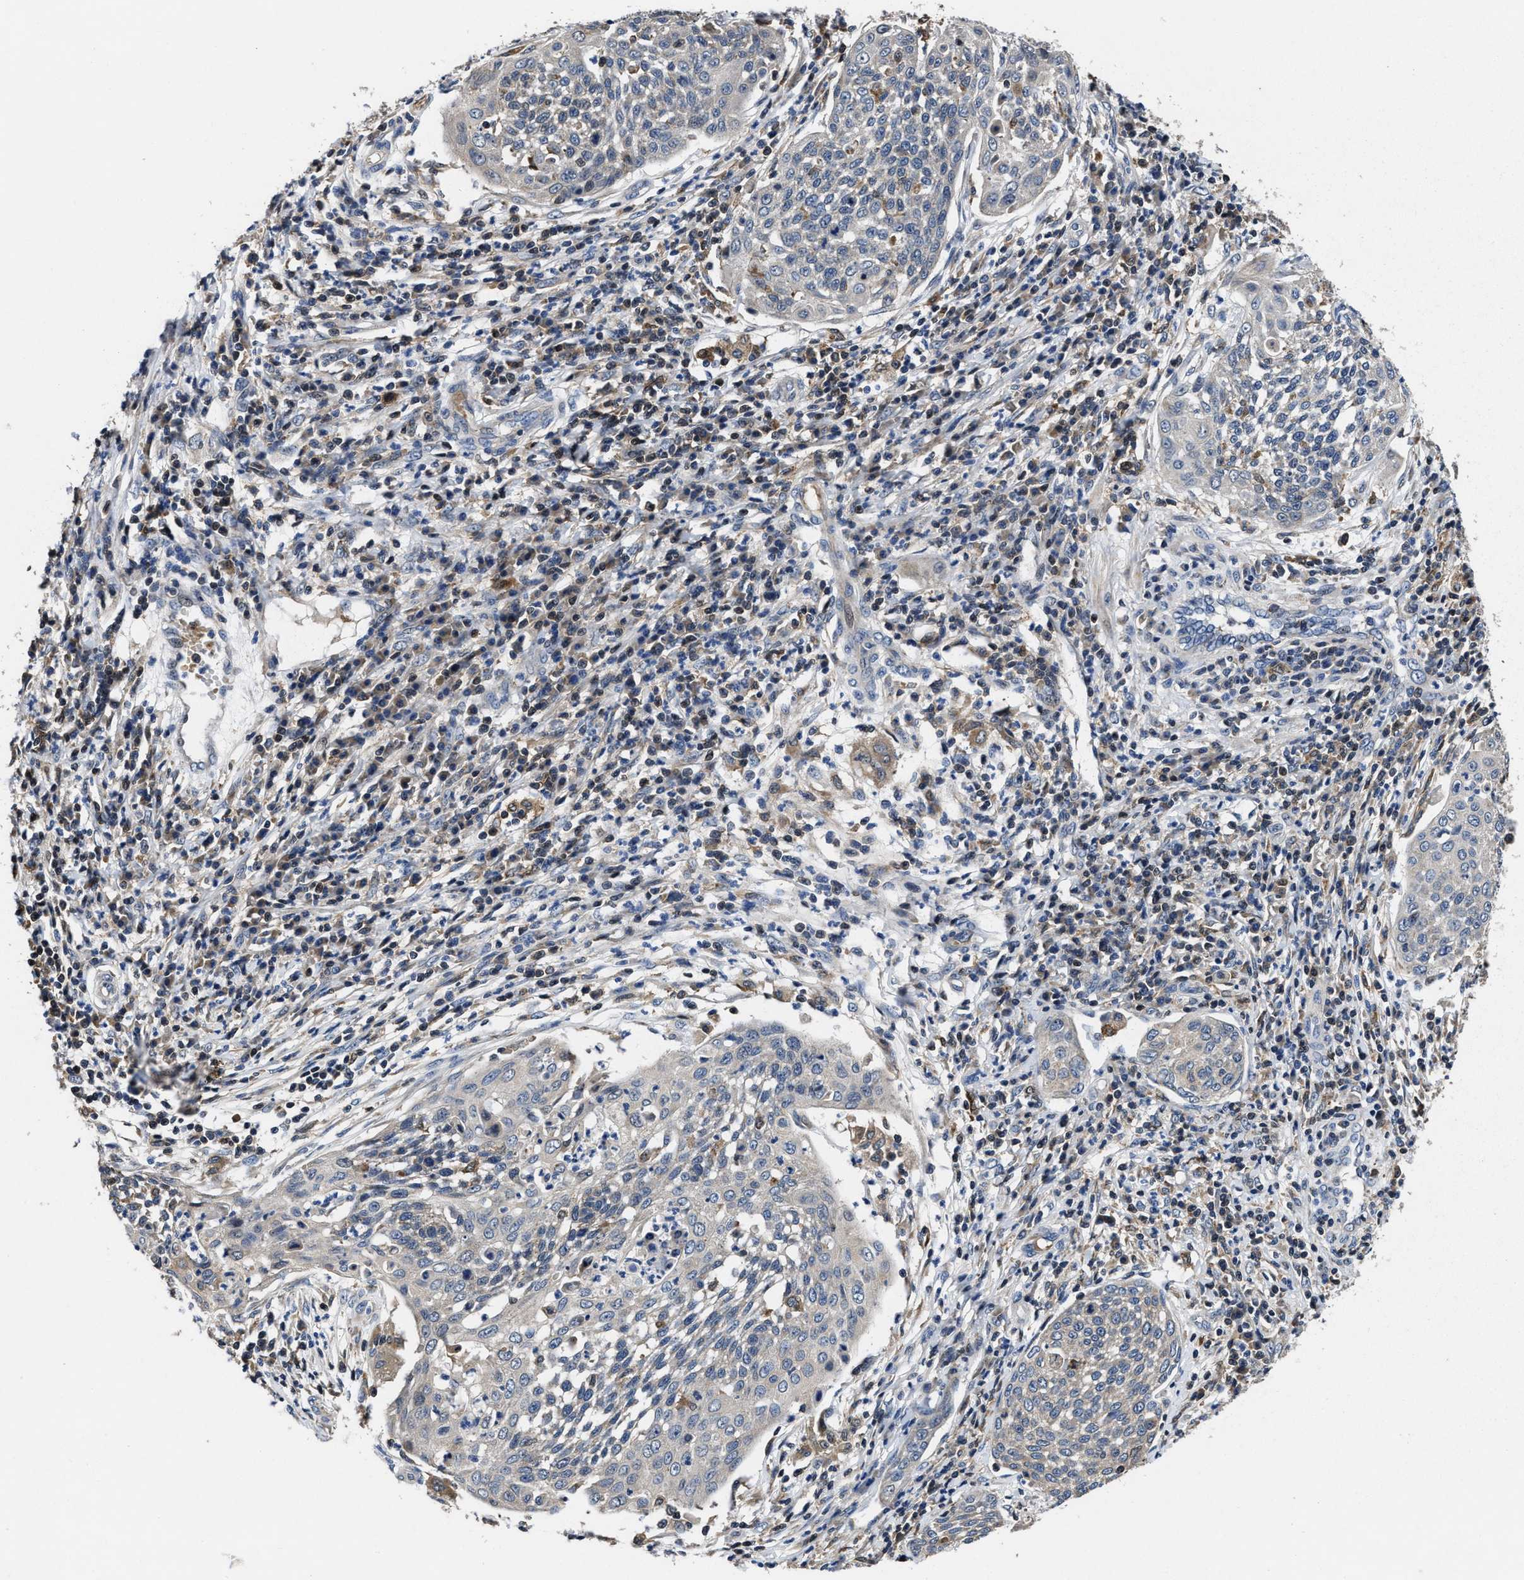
{"staining": {"intensity": "negative", "quantity": "none", "location": "none"}, "tissue": "cervical cancer", "cell_type": "Tumor cells", "image_type": "cancer", "snomed": [{"axis": "morphology", "description": "Squamous cell carcinoma, NOS"}, {"axis": "topography", "description": "Cervix"}], "caption": "The photomicrograph reveals no staining of tumor cells in cervical cancer.", "gene": "RGS10", "patient": {"sex": "female", "age": 34}}